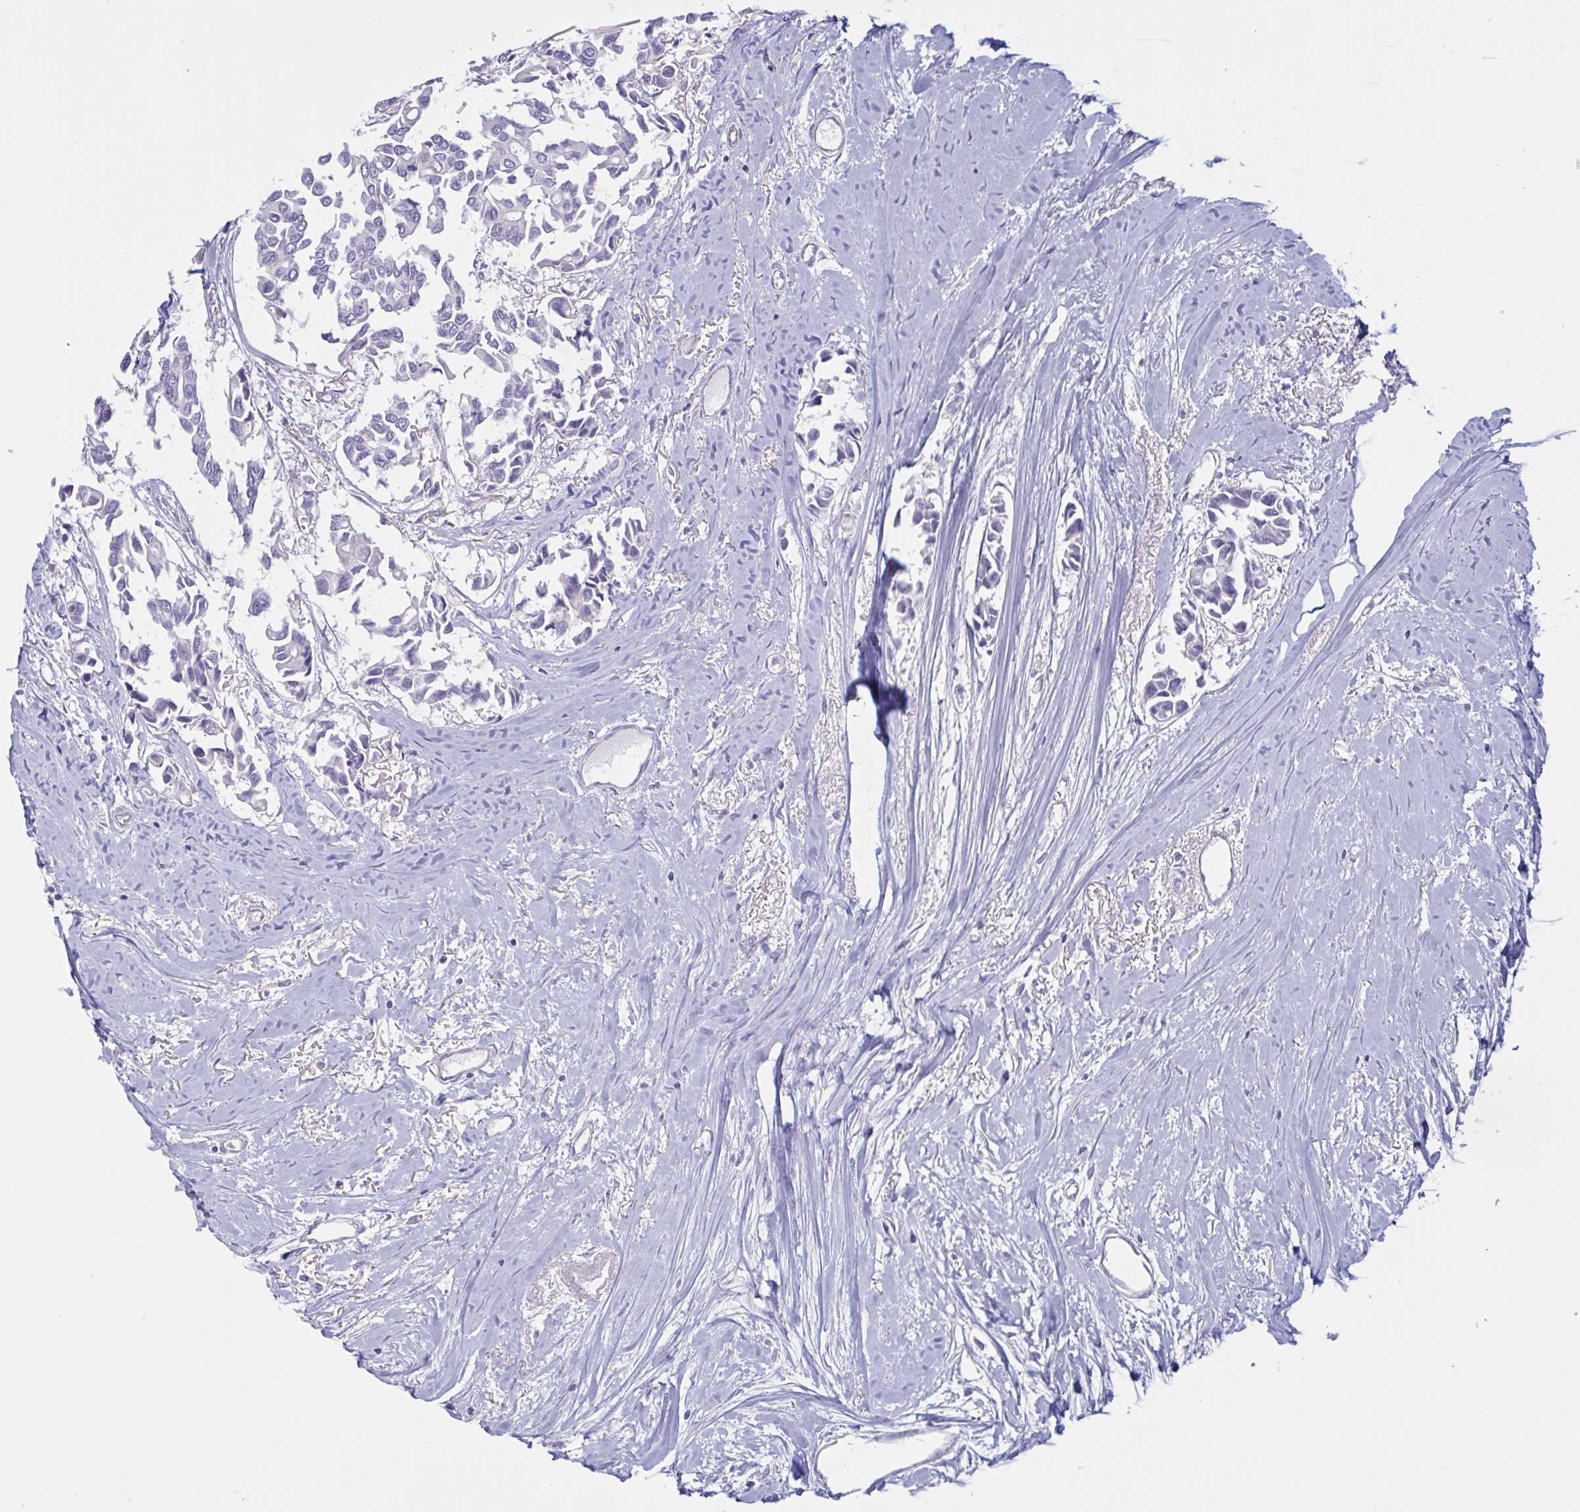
{"staining": {"intensity": "negative", "quantity": "none", "location": "none"}, "tissue": "breast cancer", "cell_type": "Tumor cells", "image_type": "cancer", "snomed": [{"axis": "morphology", "description": "Duct carcinoma"}, {"axis": "topography", "description": "Breast"}], "caption": "The photomicrograph demonstrates no staining of tumor cells in invasive ductal carcinoma (breast).", "gene": "OXLD1", "patient": {"sex": "female", "age": 54}}